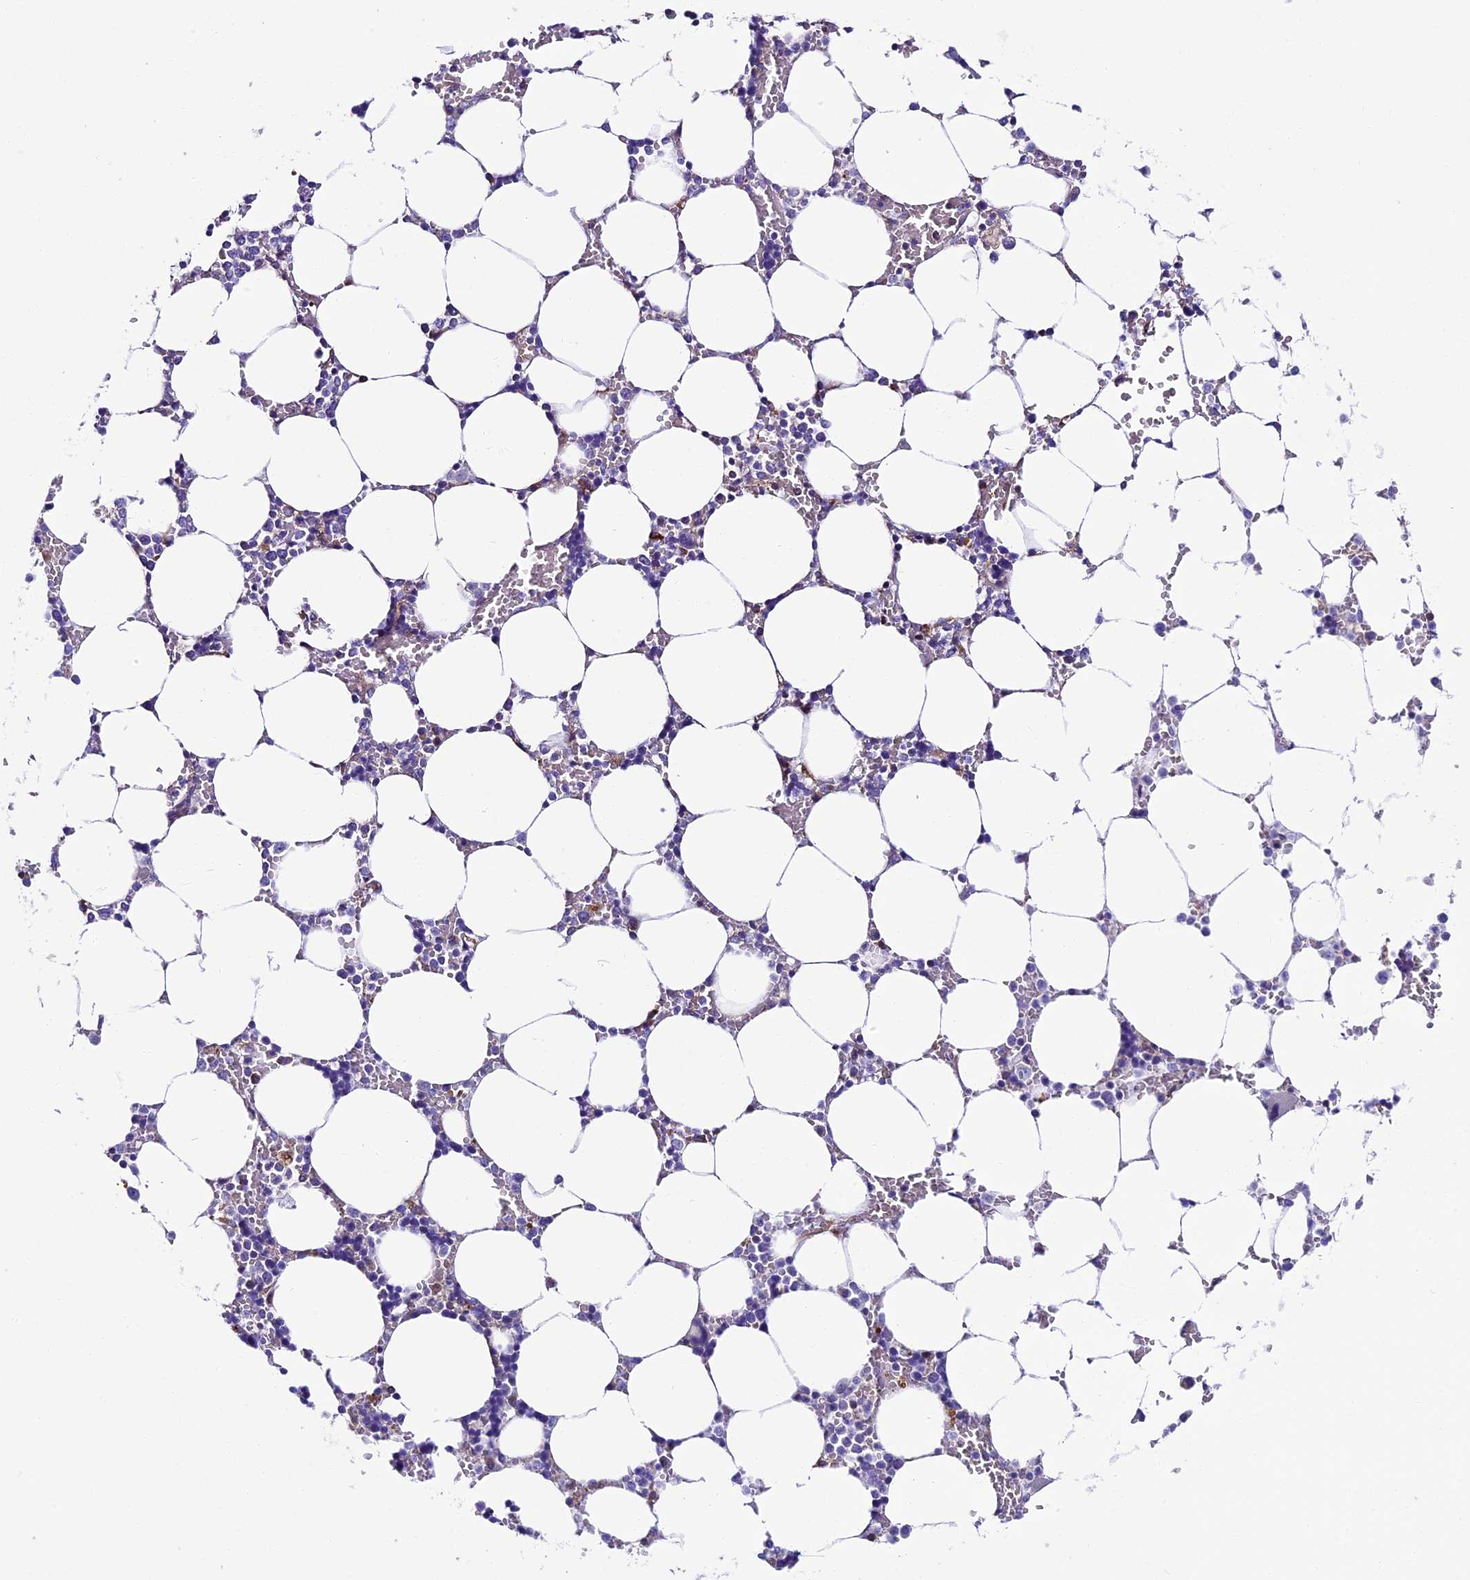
{"staining": {"intensity": "negative", "quantity": "none", "location": "none"}, "tissue": "bone marrow", "cell_type": "Hematopoietic cells", "image_type": "normal", "snomed": [{"axis": "morphology", "description": "Normal tissue, NOS"}, {"axis": "topography", "description": "Bone marrow"}], "caption": "An immunohistochemistry histopathology image of benign bone marrow is shown. There is no staining in hematopoietic cells of bone marrow. The staining was performed using DAB (3,3'-diaminobenzidine) to visualize the protein expression in brown, while the nuclei were stained in blue with hematoxylin (Magnification: 20x).", "gene": "IL20RA", "patient": {"sex": "male", "age": 64}}